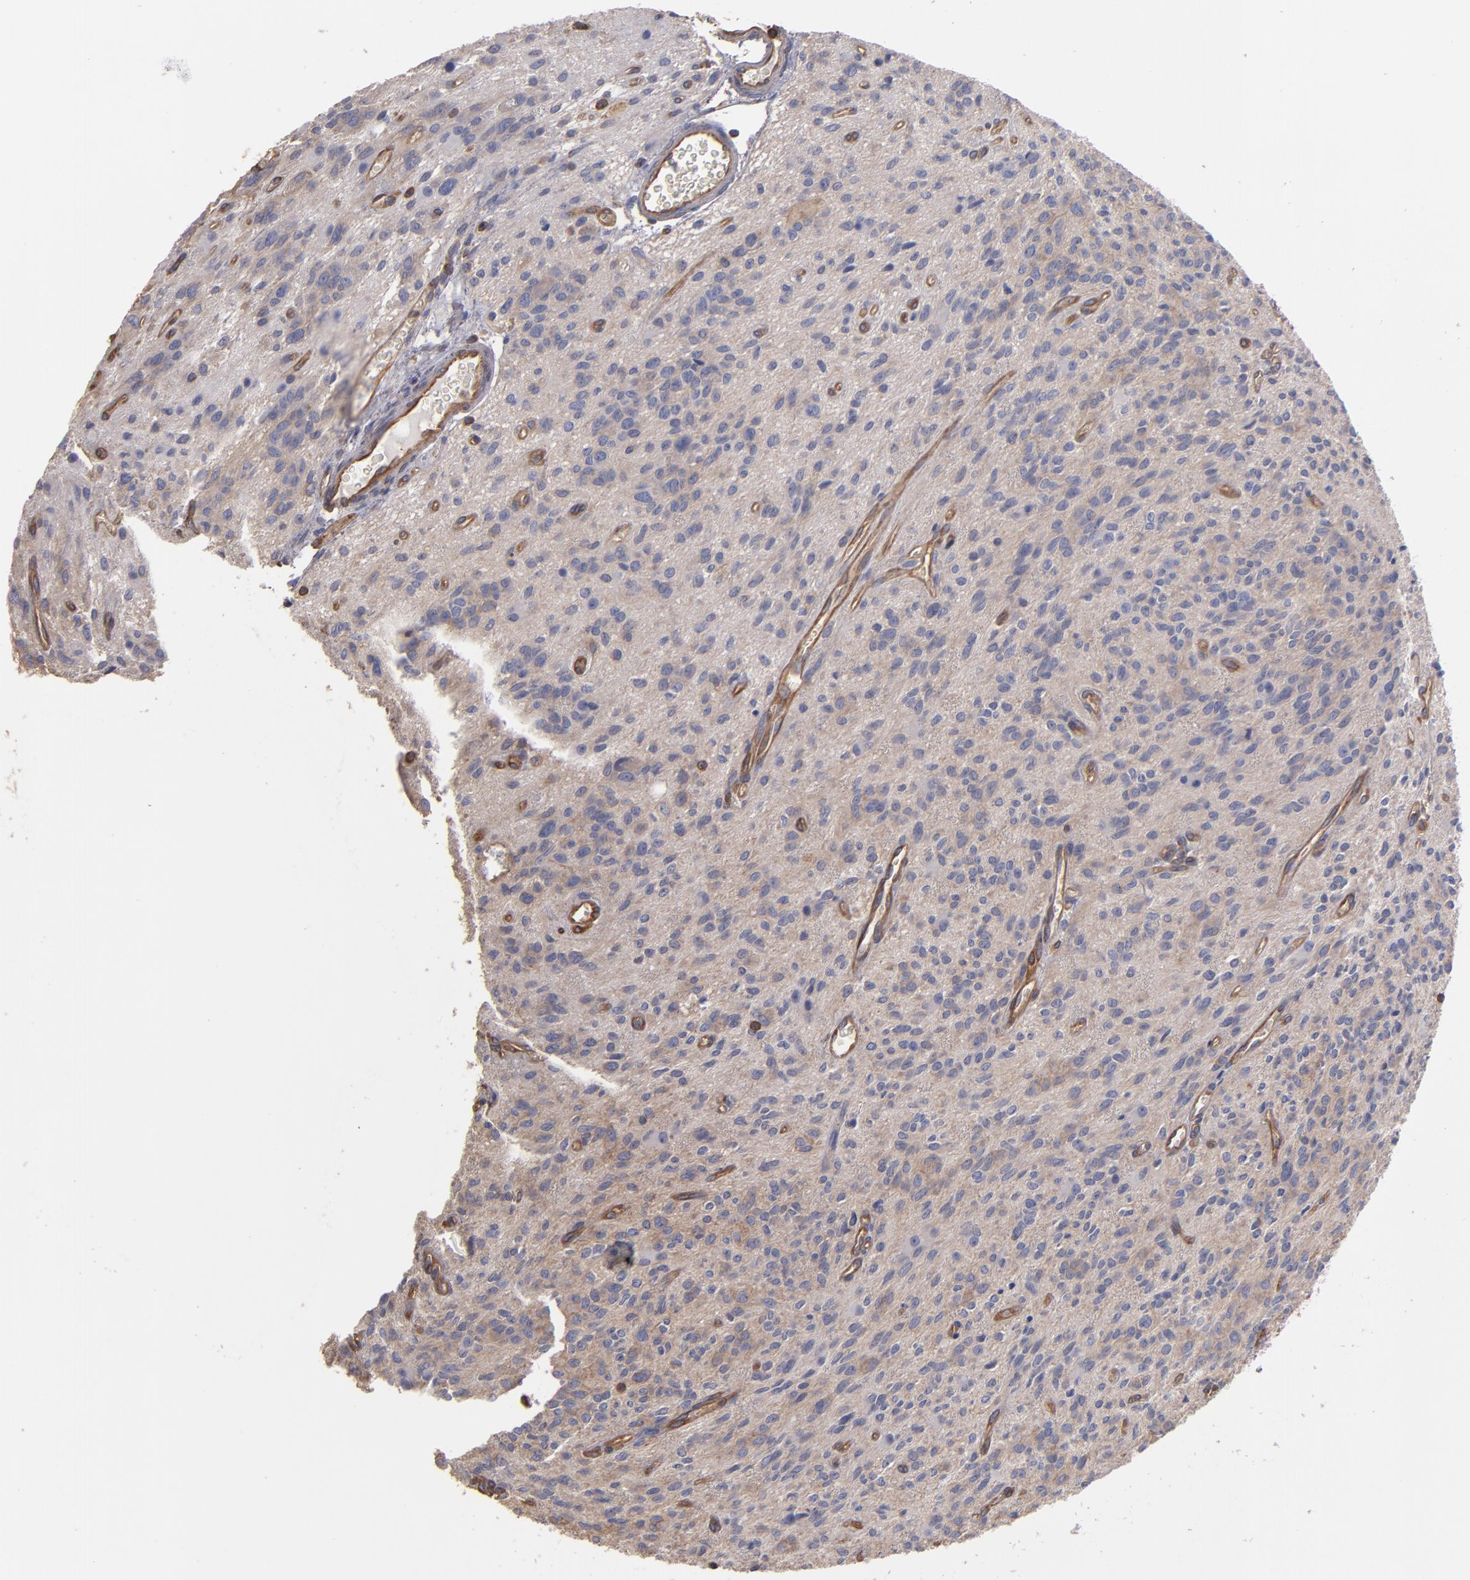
{"staining": {"intensity": "weak", "quantity": "25%-75%", "location": "cytoplasmic/membranous"}, "tissue": "glioma", "cell_type": "Tumor cells", "image_type": "cancer", "snomed": [{"axis": "morphology", "description": "Glioma, malignant, Low grade"}, {"axis": "topography", "description": "Brain"}], "caption": "This image reveals glioma stained with IHC to label a protein in brown. The cytoplasmic/membranous of tumor cells show weak positivity for the protein. Nuclei are counter-stained blue.", "gene": "ESYT2", "patient": {"sex": "female", "age": 15}}